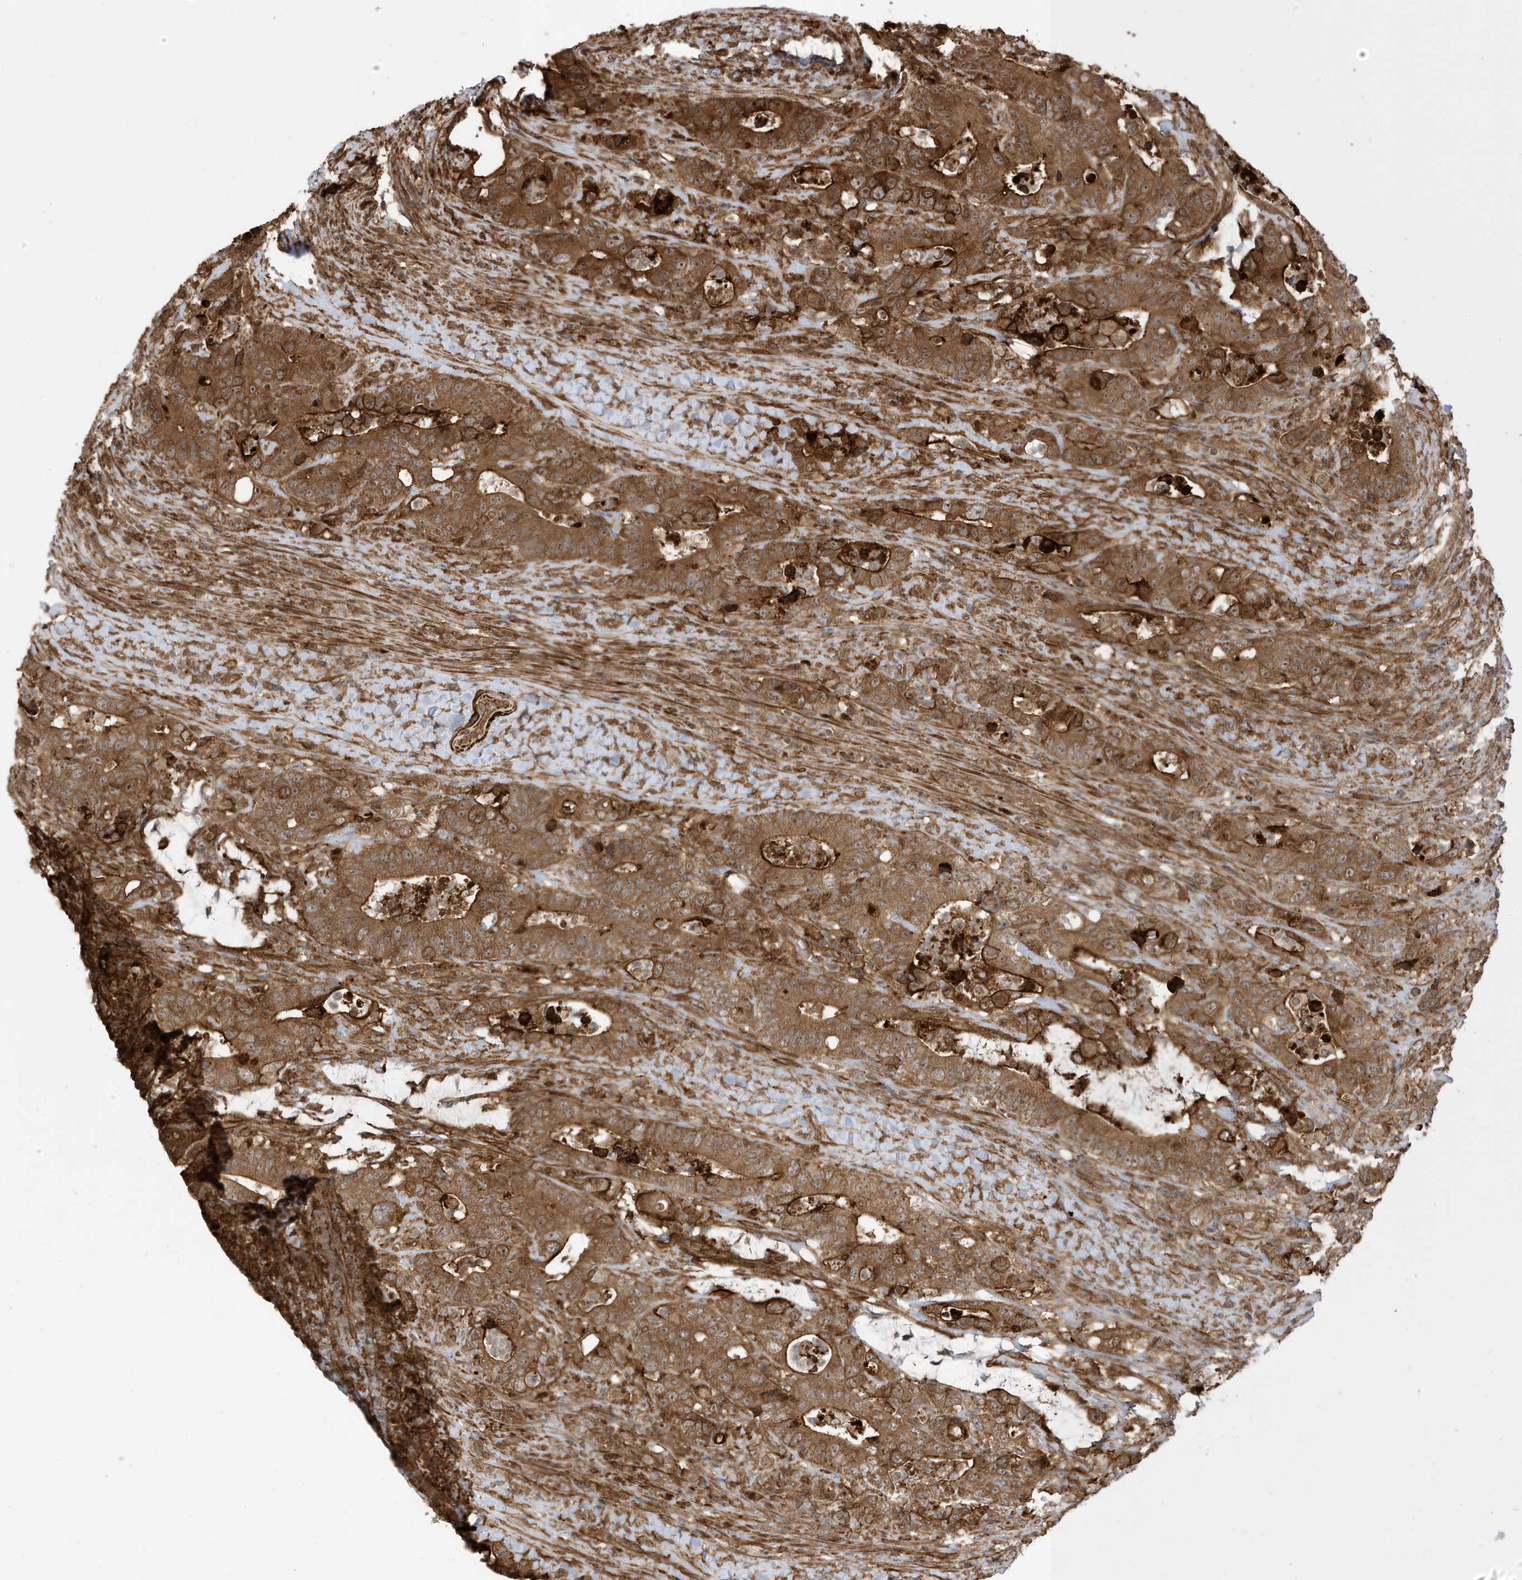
{"staining": {"intensity": "moderate", "quantity": ">75%", "location": "cytoplasmic/membranous"}, "tissue": "colorectal cancer", "cell_type": "Tumor cells", "image_type": "cancer", "snomed": [{"axis": "morphology", "description": "Adenocarcinoma, NOS"}, {"axis": "topography", "description": "Colon"}], "caption": "Protein expression analysis of human adenocarcinoma (colorectal) reveals moderate cytoplasmic/membranous staining in about >75% of tumor cells. (DAB (3,3'-diaminobenzidine) = brown stain, brightfield microscopy at high magnification).", "gene": "CDC42EP3", "patient": {"sex": "female", "age": 75}}